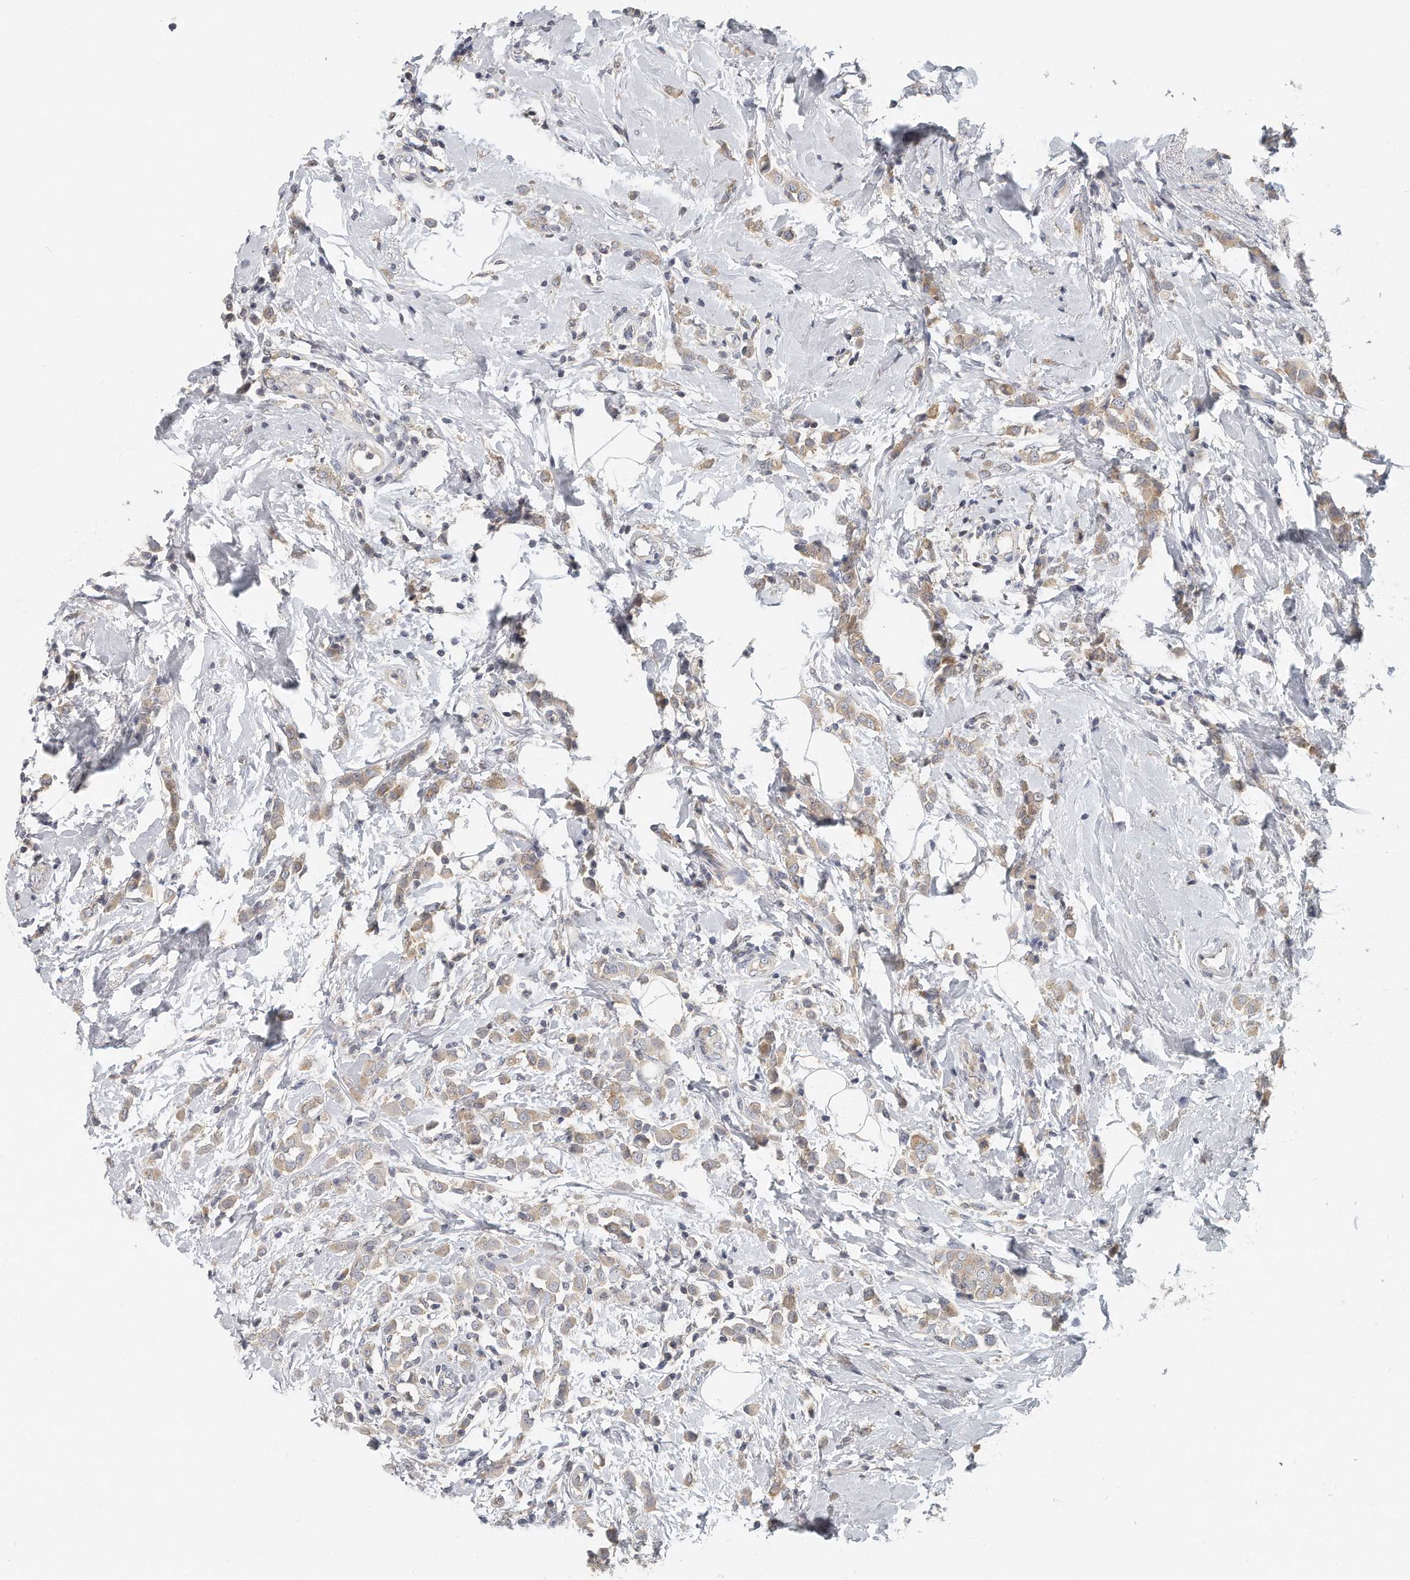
{"staining": {"intensity": "weak", "quantity": ">75%", "location": "cytoplasmic/membranous"}, "tissue": "breast cancer", "cell_type": "Tumor cells", "image_type": "cancer", "snomed": [{"axis": "morphology", "description": "Lobular carcinoma"}, {"axis": "topography", "description": "Breast"}], "caption": "Protein analysis of breast cancer (lobular carcinoma) tissue displays weak cytoplasmic/membranous positivity in approximately >75% of tumor cells. The staining was performed using DAB, with brown indicating positive protein expression. Nuclei are stained blue with hematoxylin.", "gene": "EIF3I", "patient": {"sex": "female", "age": 47}}